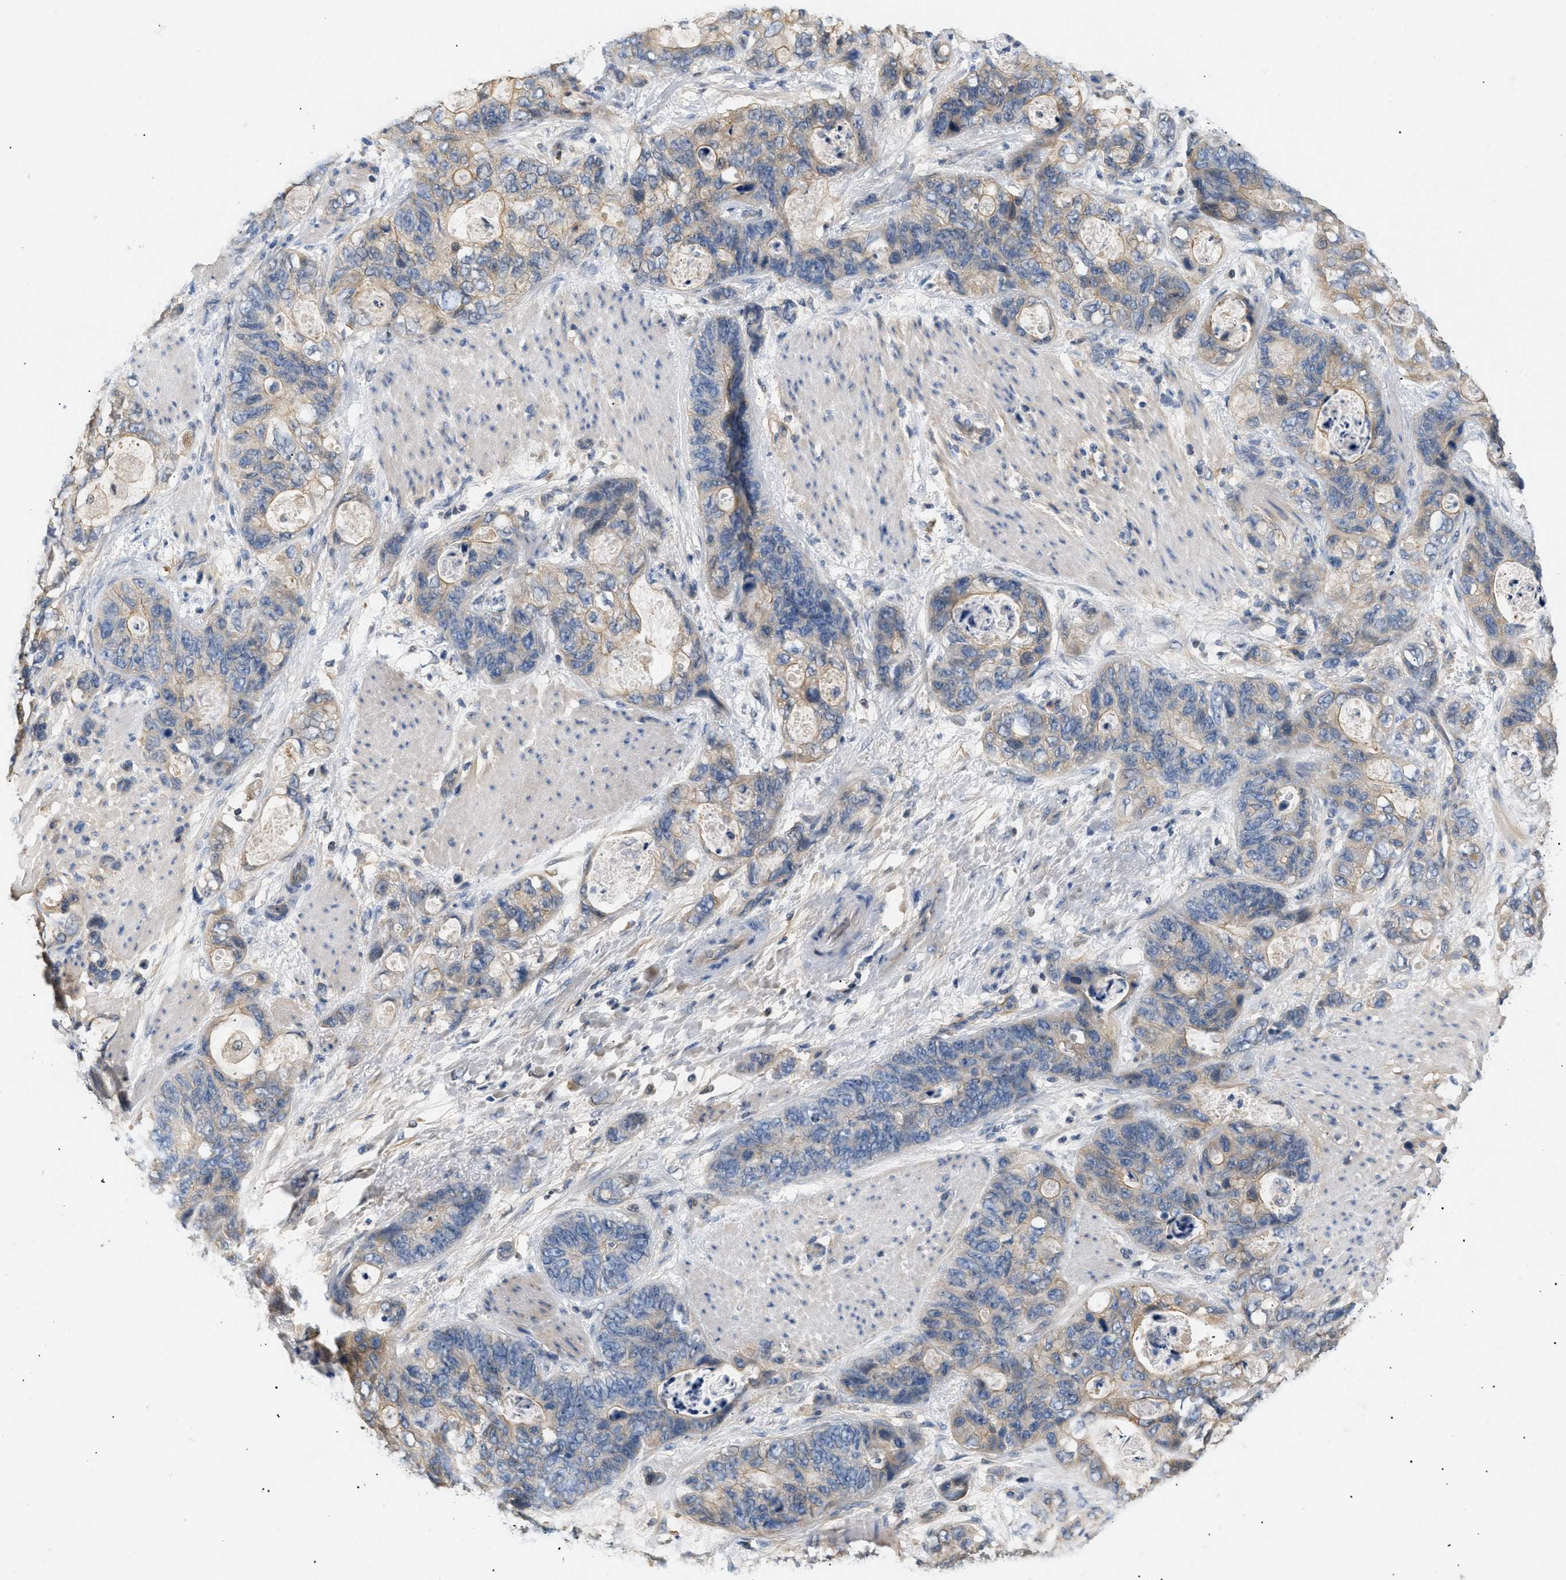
{"staining": {"intensity": "weak", "quantity": ">75%", "location": "cytoplasmic/membranous"}, "tissue": "stomach cancer", "cell_type": "Tumor cells", "image_type": "cancer", "snomed": [{"axis": "morphology", "description": "Normal tissue, NOS"}, {"axis": "morphology", "description": "Adenocarcinoma, NOS"}, {"axis": "topography", "description": "Stomach"}], "caption": "Protein expression by IHC reveals weak cytoplasmic/membranous staining in approximately >75% of tumor cells in adenocarcinoma (stomach).", "gene": "FARS2", "patient": {"sex": "female", "age": 89}}